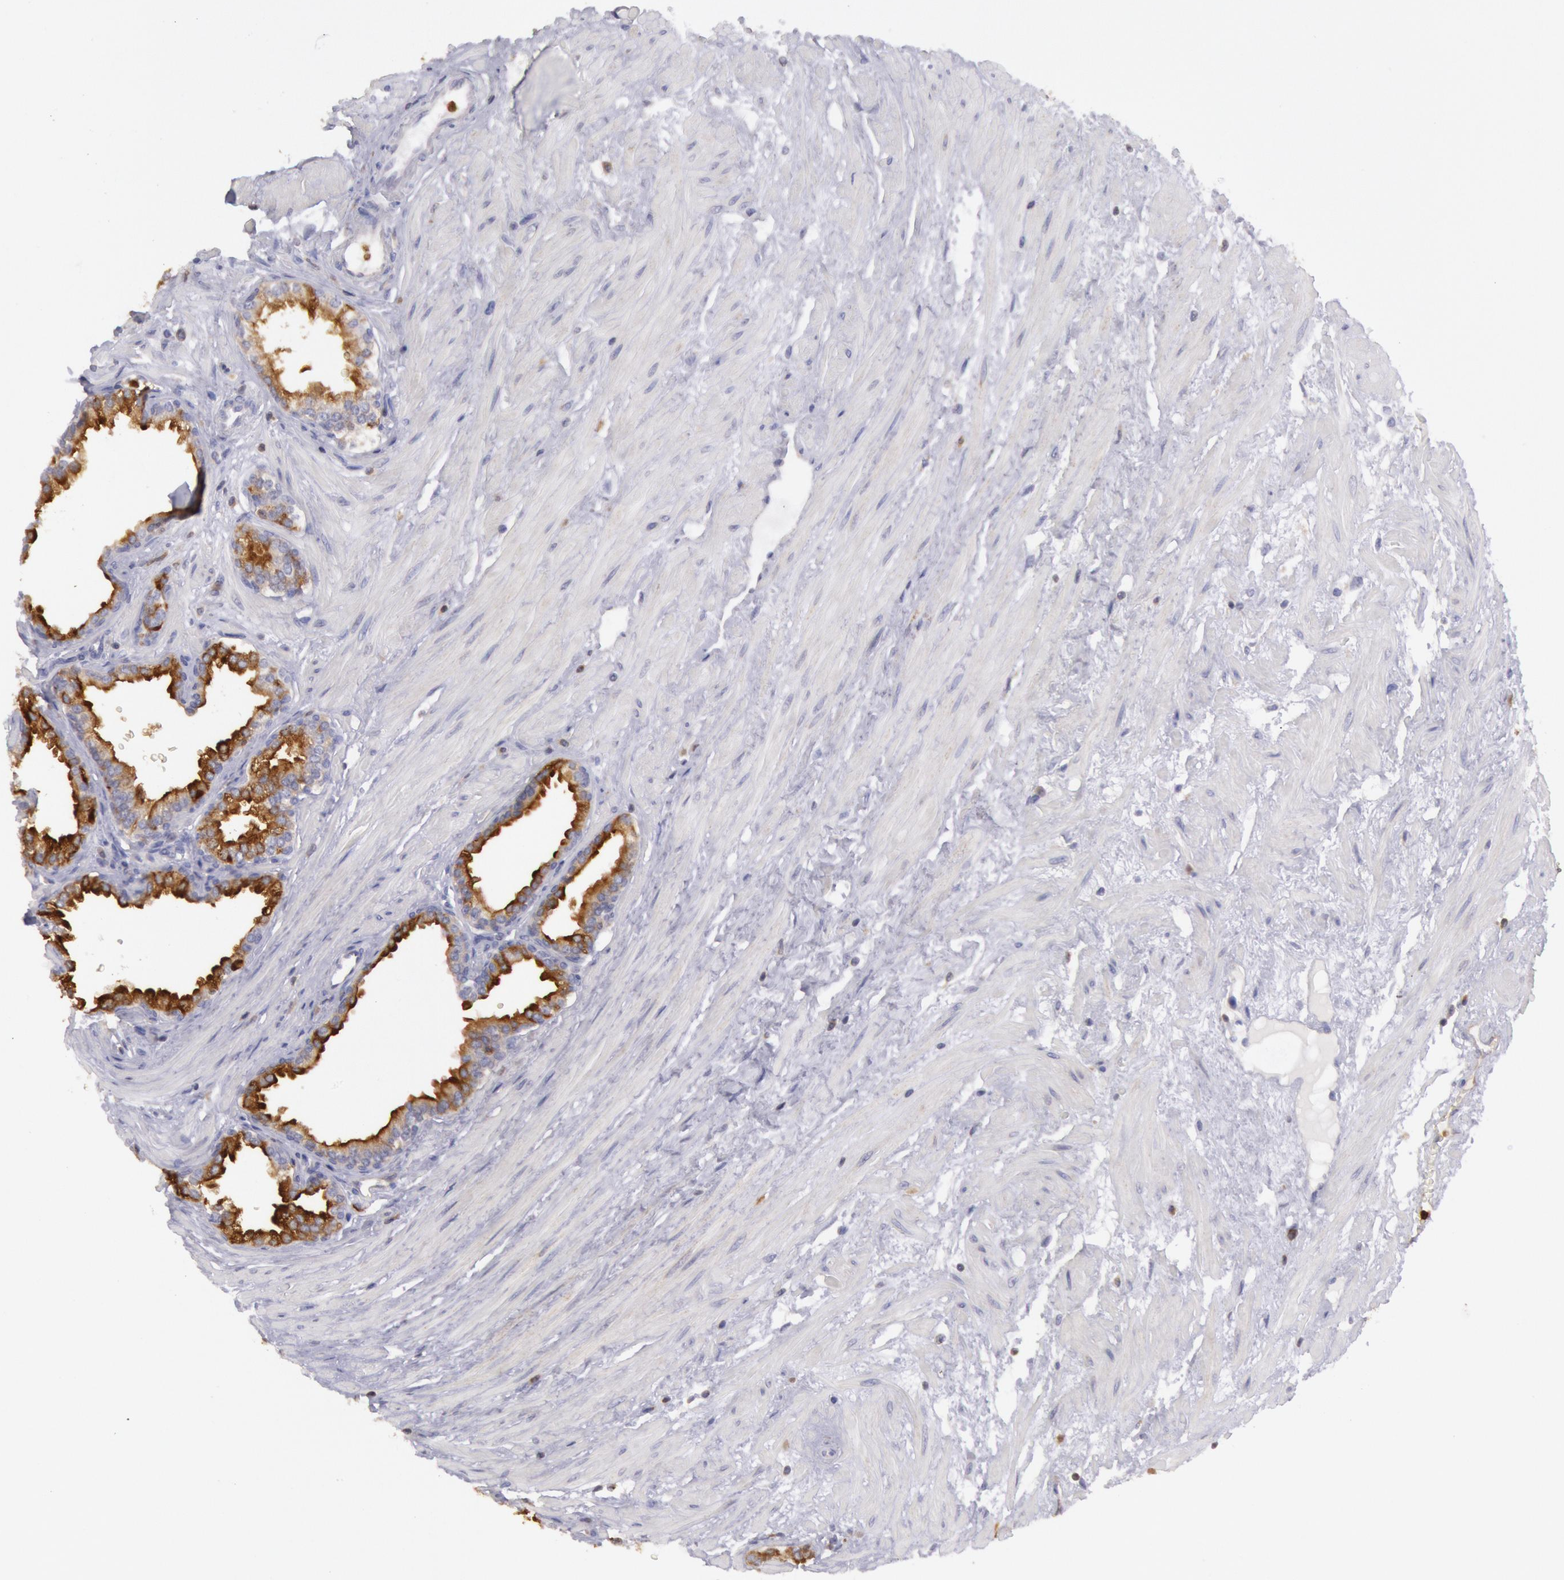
{"staining": {"intensity": "moderate", "quantity": ">75%", "location": "cytoplasmic/membranous"}, "tissue": "prostate", "cell_type": "Glandular cells", "image_type": "normal", "snomed": [{"axis": "morphology", "description": "Normal tissue, NOS"}, {"axis": "topography", "description": "Prostate"}], "caption": "Protein staining of normal prostate displays moderate cytoplasmic/membranous expression in approximately >75% of glandular cells.", "gene": "RAB27A", "patient": {"sex": "male", "age": 64}}